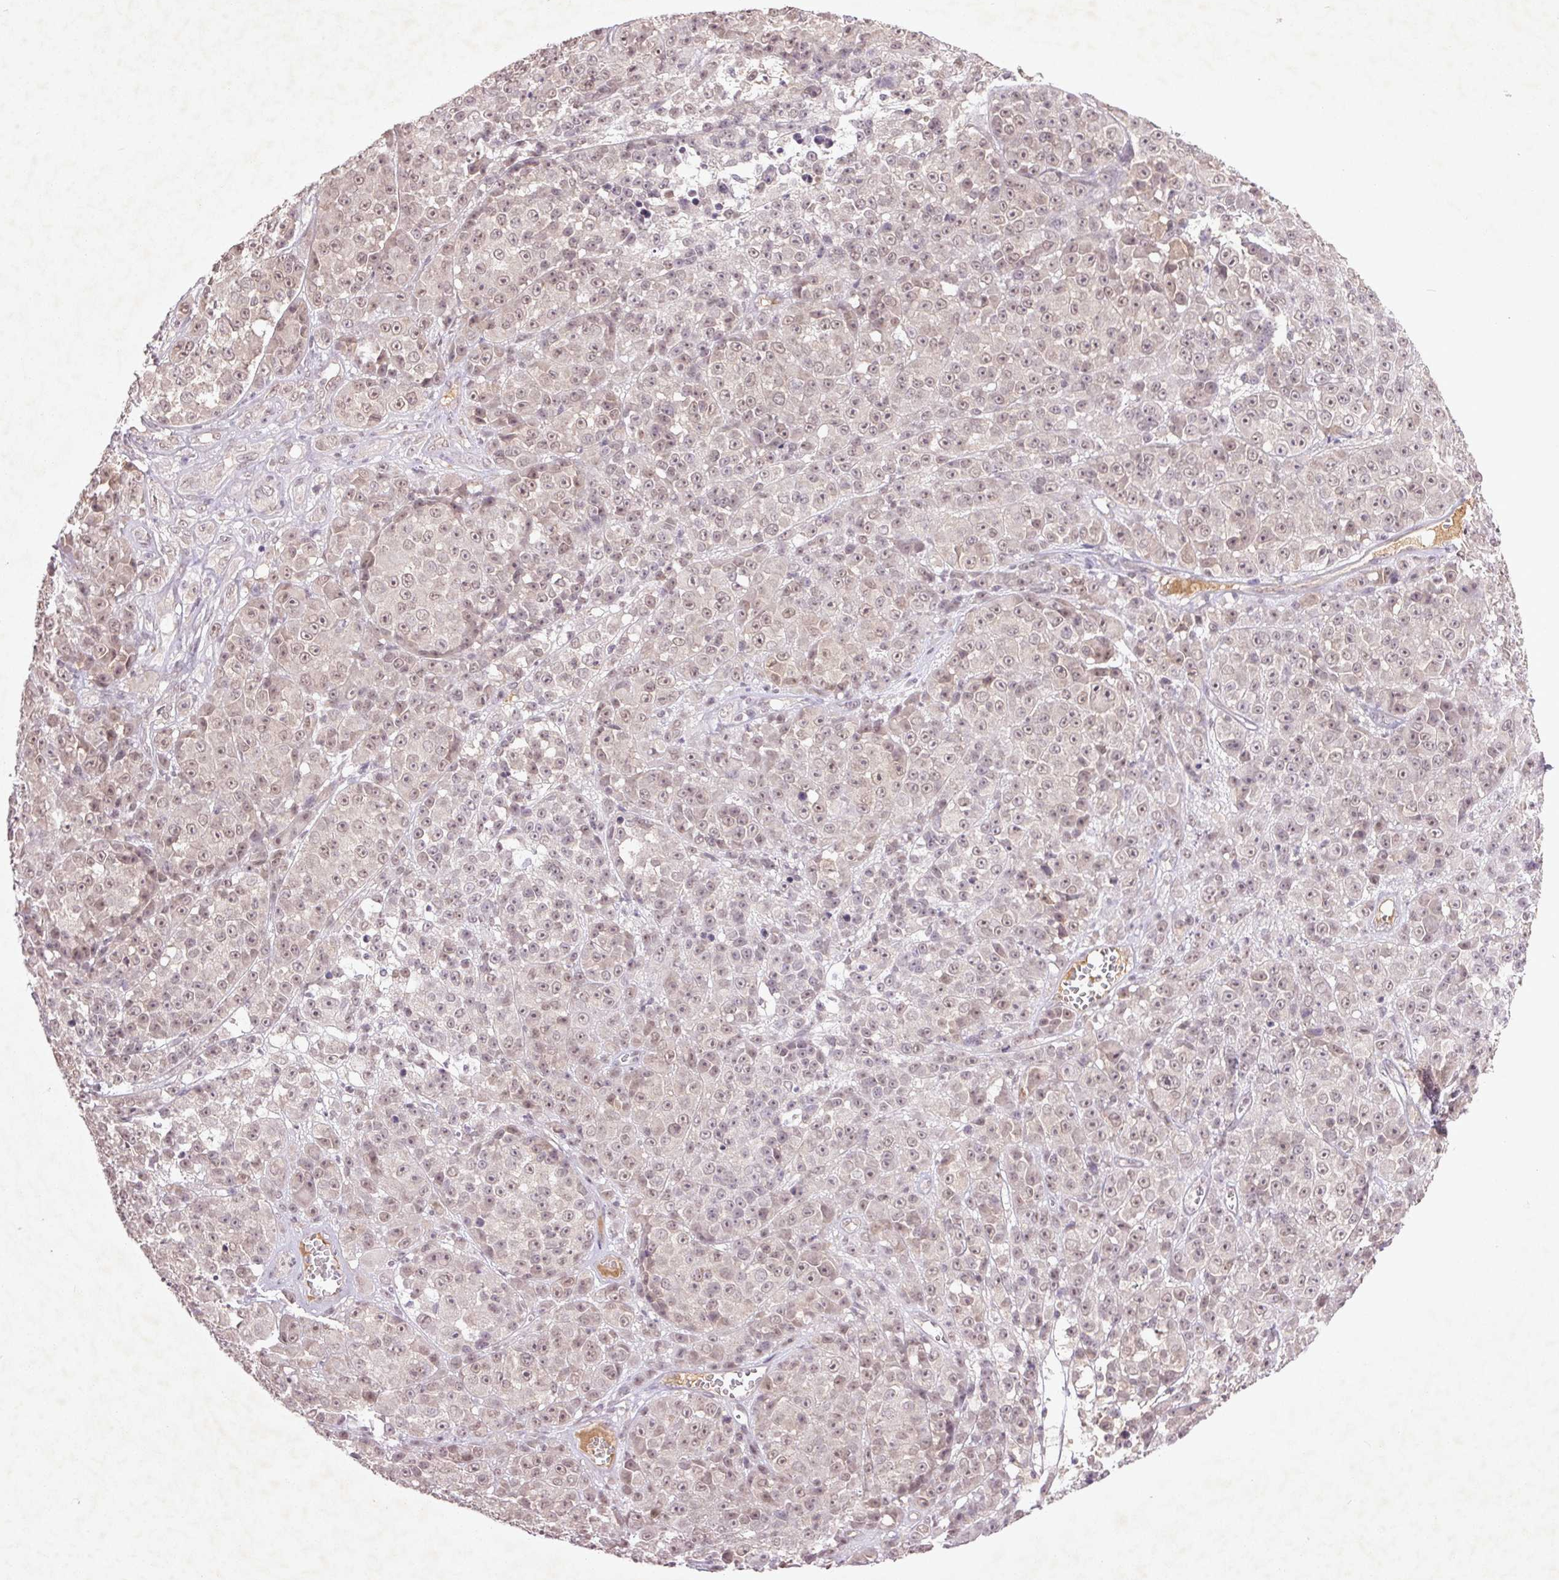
{"staining": {"intensity": "weak", "quantity": "25%-75%", "location": "nuclear"}, "tissue": "melanoma", "cell_type": "Tumor cells", "image_type": "cancer", "snomed": [{"axis": "morphology", "description": "Malignant melanoma, NOS"}, {"axis": "topography", "description": "Skin"}, {"axis": "topography", "description": "Skin of back"}], "caption": "IHC histopathology image of malignant melanoma stained for a protein (brown), which reveals low levels of weak nuclear expression in about 25%-75% of tumor cells.", "gene": "FAM168B", "patient": {"sex": "male", "age": 91}}